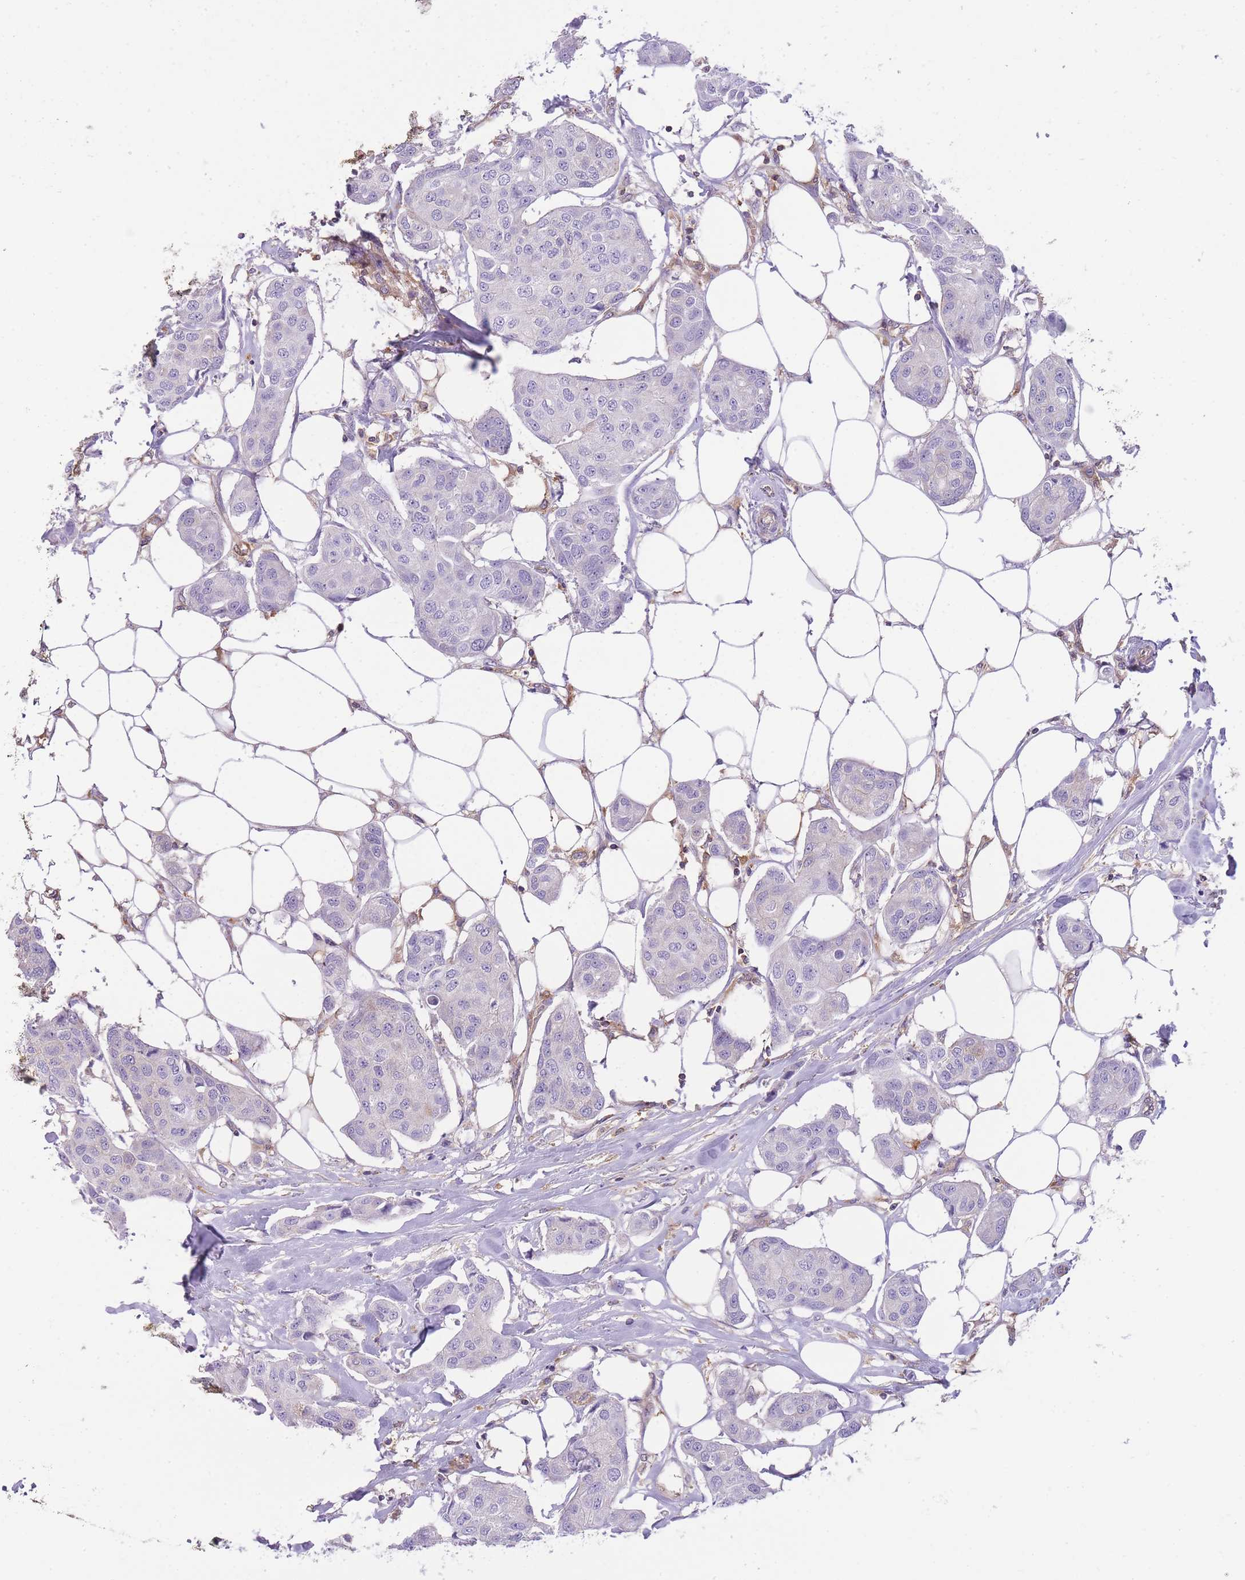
{"staining": {"intensity": "negative", "quantity": "none", "location": "none"}, "tissue": "breast cancer", "cell_type": "Tumor cells", "image_type": "cancer", "snomed": [{"axis": "morphology", "description": "Duct carcinoma"}, {"axis": "topography", "description": "Breast"}, {"axis": "topography", "description": "Lymph node"}], "caption": "Tumor cells show no significant staining in invasive ductal carcinoma (breast).", "gene": "PRKAR1A", "patient": {"sex": "female", "age": 80}}